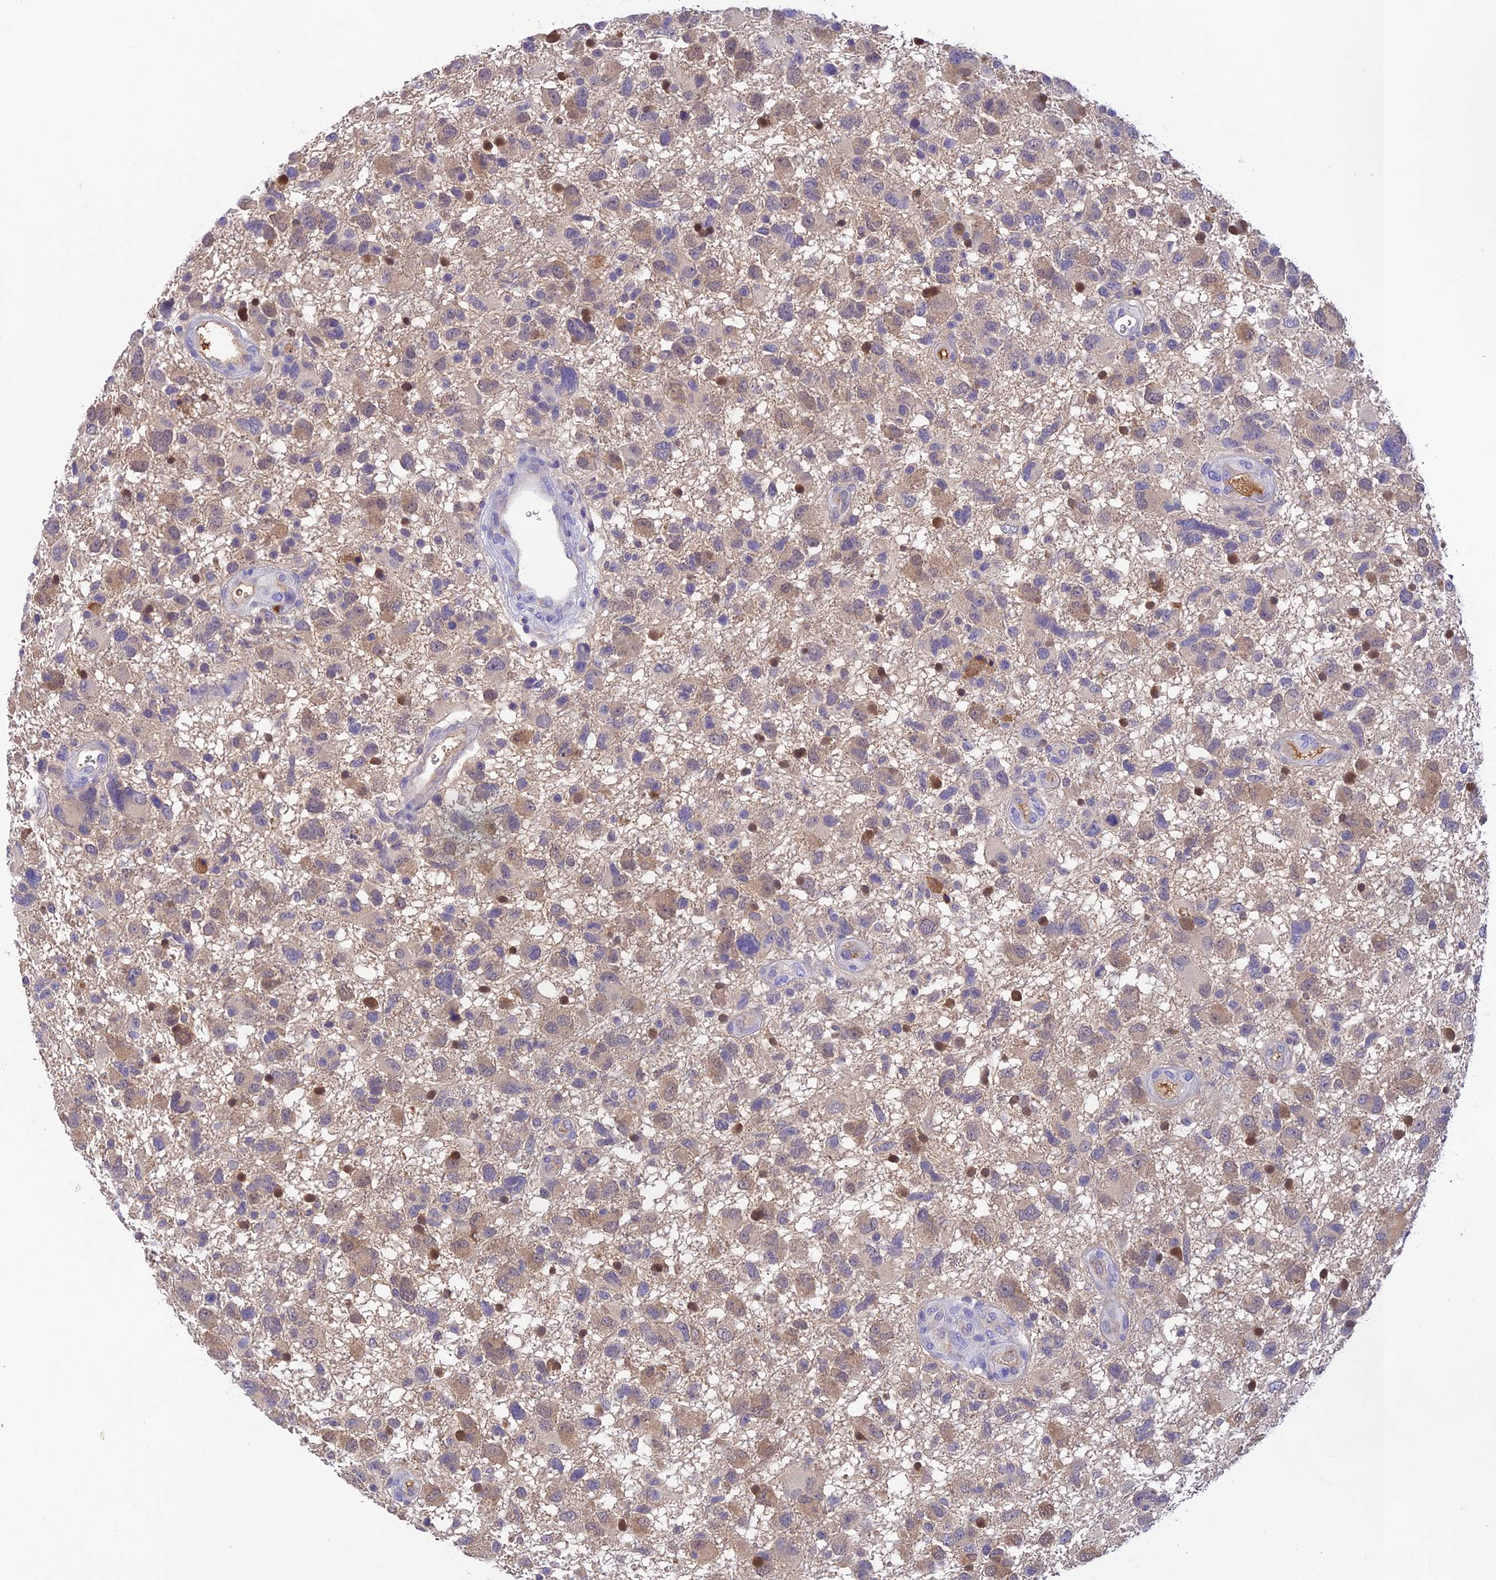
{"staining": {"intensity": "weak", "quantity": "25%-75%", "location": "cytoplasmic/membranous"}, "tissue": "glioma", "cell_type": "Tumor cells", "image_type": "cancer", "snomed": [{"axis": "morphology", "description": "Glioma, malignant, High grade"}, {"axis": "topography", "description": "Brain"}], "caption": "IHC (DAB (3,3'-diaminobenzidine)) staining of glioma shows weak cytoplasmic/membranous protein positivity in about 25%-75% of tumor cells.", "gene": "HDHD2", "patient": {"sex": "male", "age": 61}}